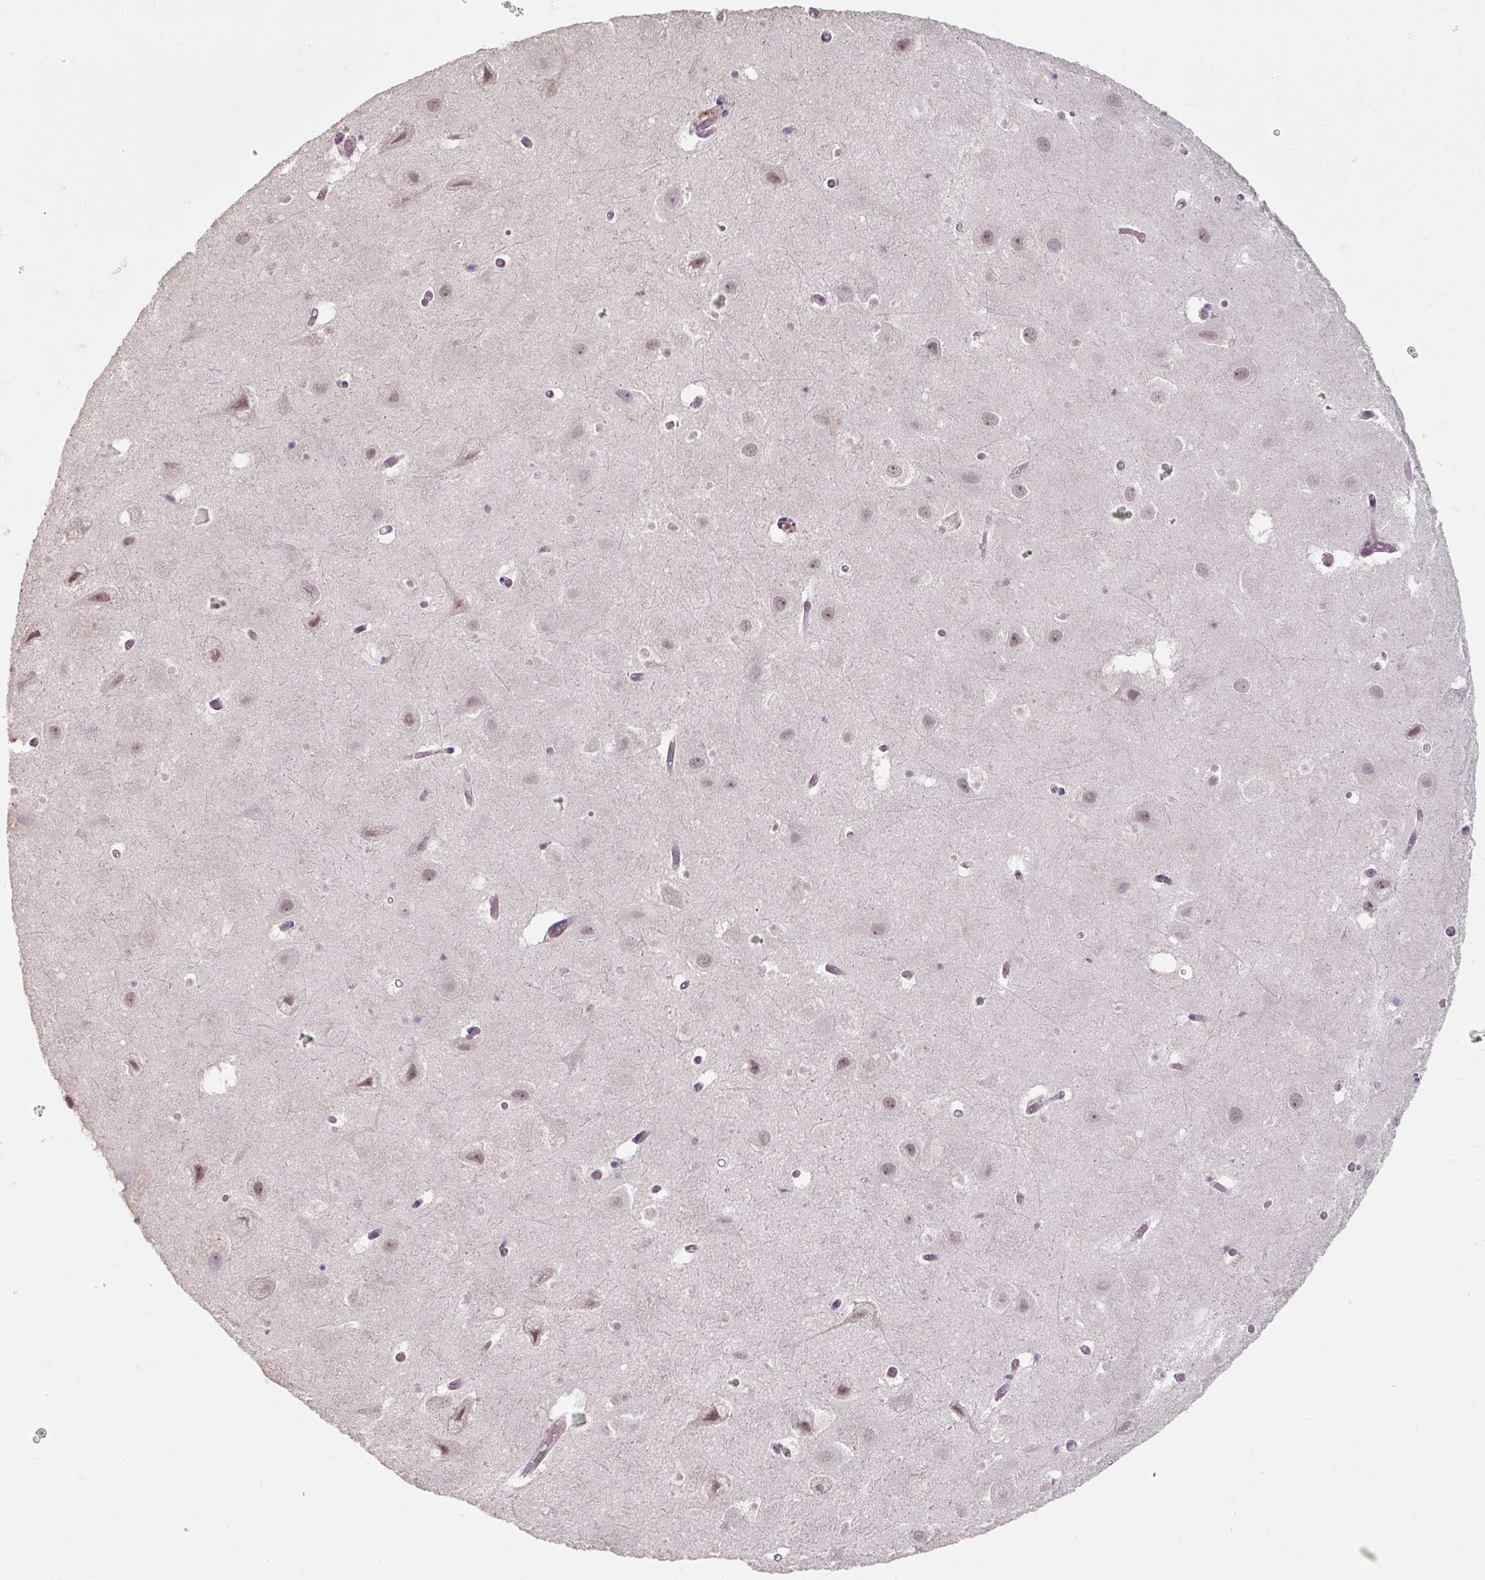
{"staining": {"intensity": "negative", "quantity": "none", "location": "none"}, "tissue": "hippocampus", "cell_type": "Glial cells", "image_type": "normal", "snomed": [{"axis": "morphology", "description": "Normal tissue, NOS"}, {"axis": "topography", "description": "Hippocampus"}], "caption": "Immunohistochemical staining of benign hippocampus demonstrates no significant positivity in glial cells.", "gene": "ENSG00000291316", "patient": {"sex": "female", "age": 52}}